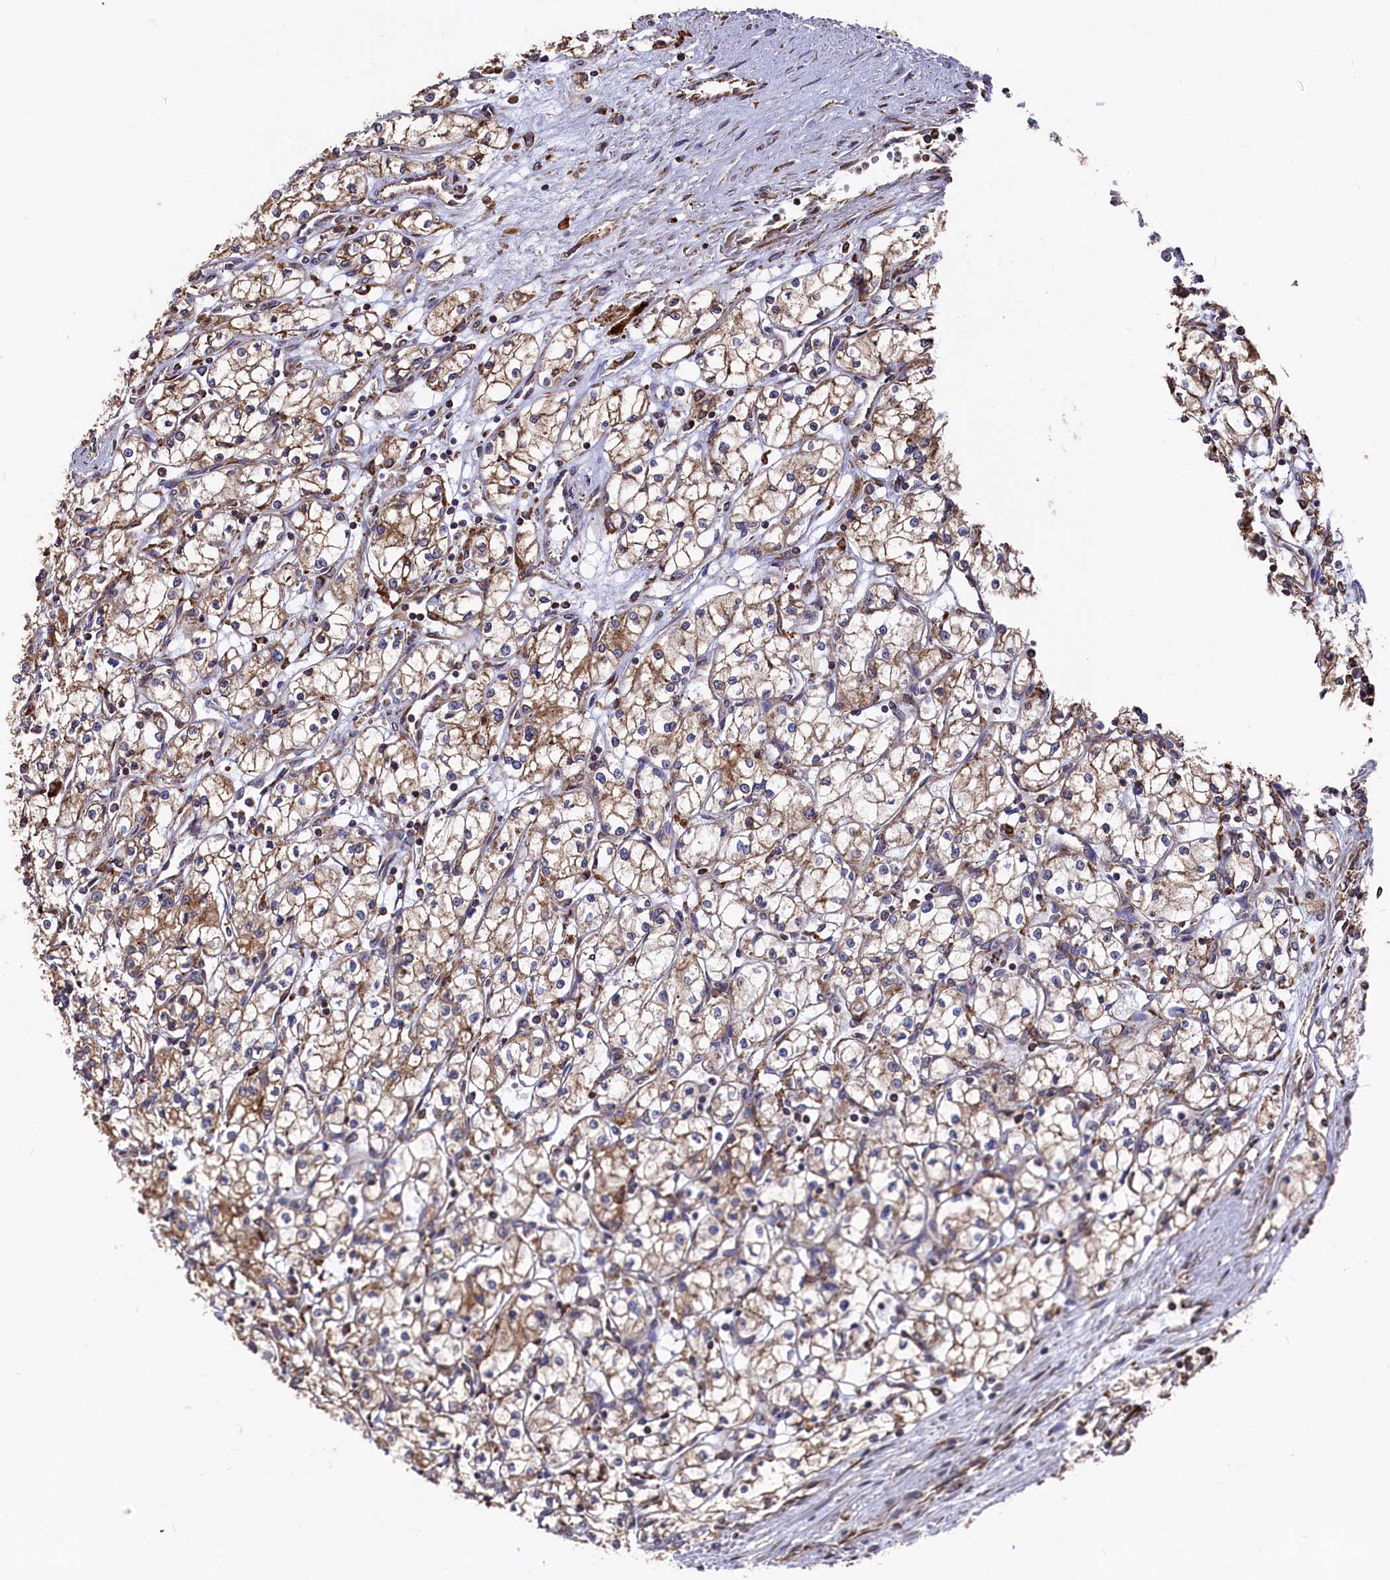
{"staining": {"intensity": "moderate", "quantity": ">75%", "location": "cytoplasmic/membranous"}, "tissue": "renal cancer", "cell_type": "Tumor cells", "image_type": "cancer", "snomed": [{"axis": "morphology", "description": "Adenocarcinoma, NOS"}, {"axis": "topography", "description": "Kidney"}], "caption": "High-magnification brightfield microscopy of renal adenocarcinoma stained with DAB (3,3'-diaminobenzidine) (brown) and counterstained with hematoxylin (blue). tumor cells exhibit moderate cytoplasmic/membranous expression is identified in about>75% of cells. (brown staining indicates protein expression, while blue staining denotes nuclei).", "gene": "NEURL1B", "patient": {"sex": "male", "age": 59}}